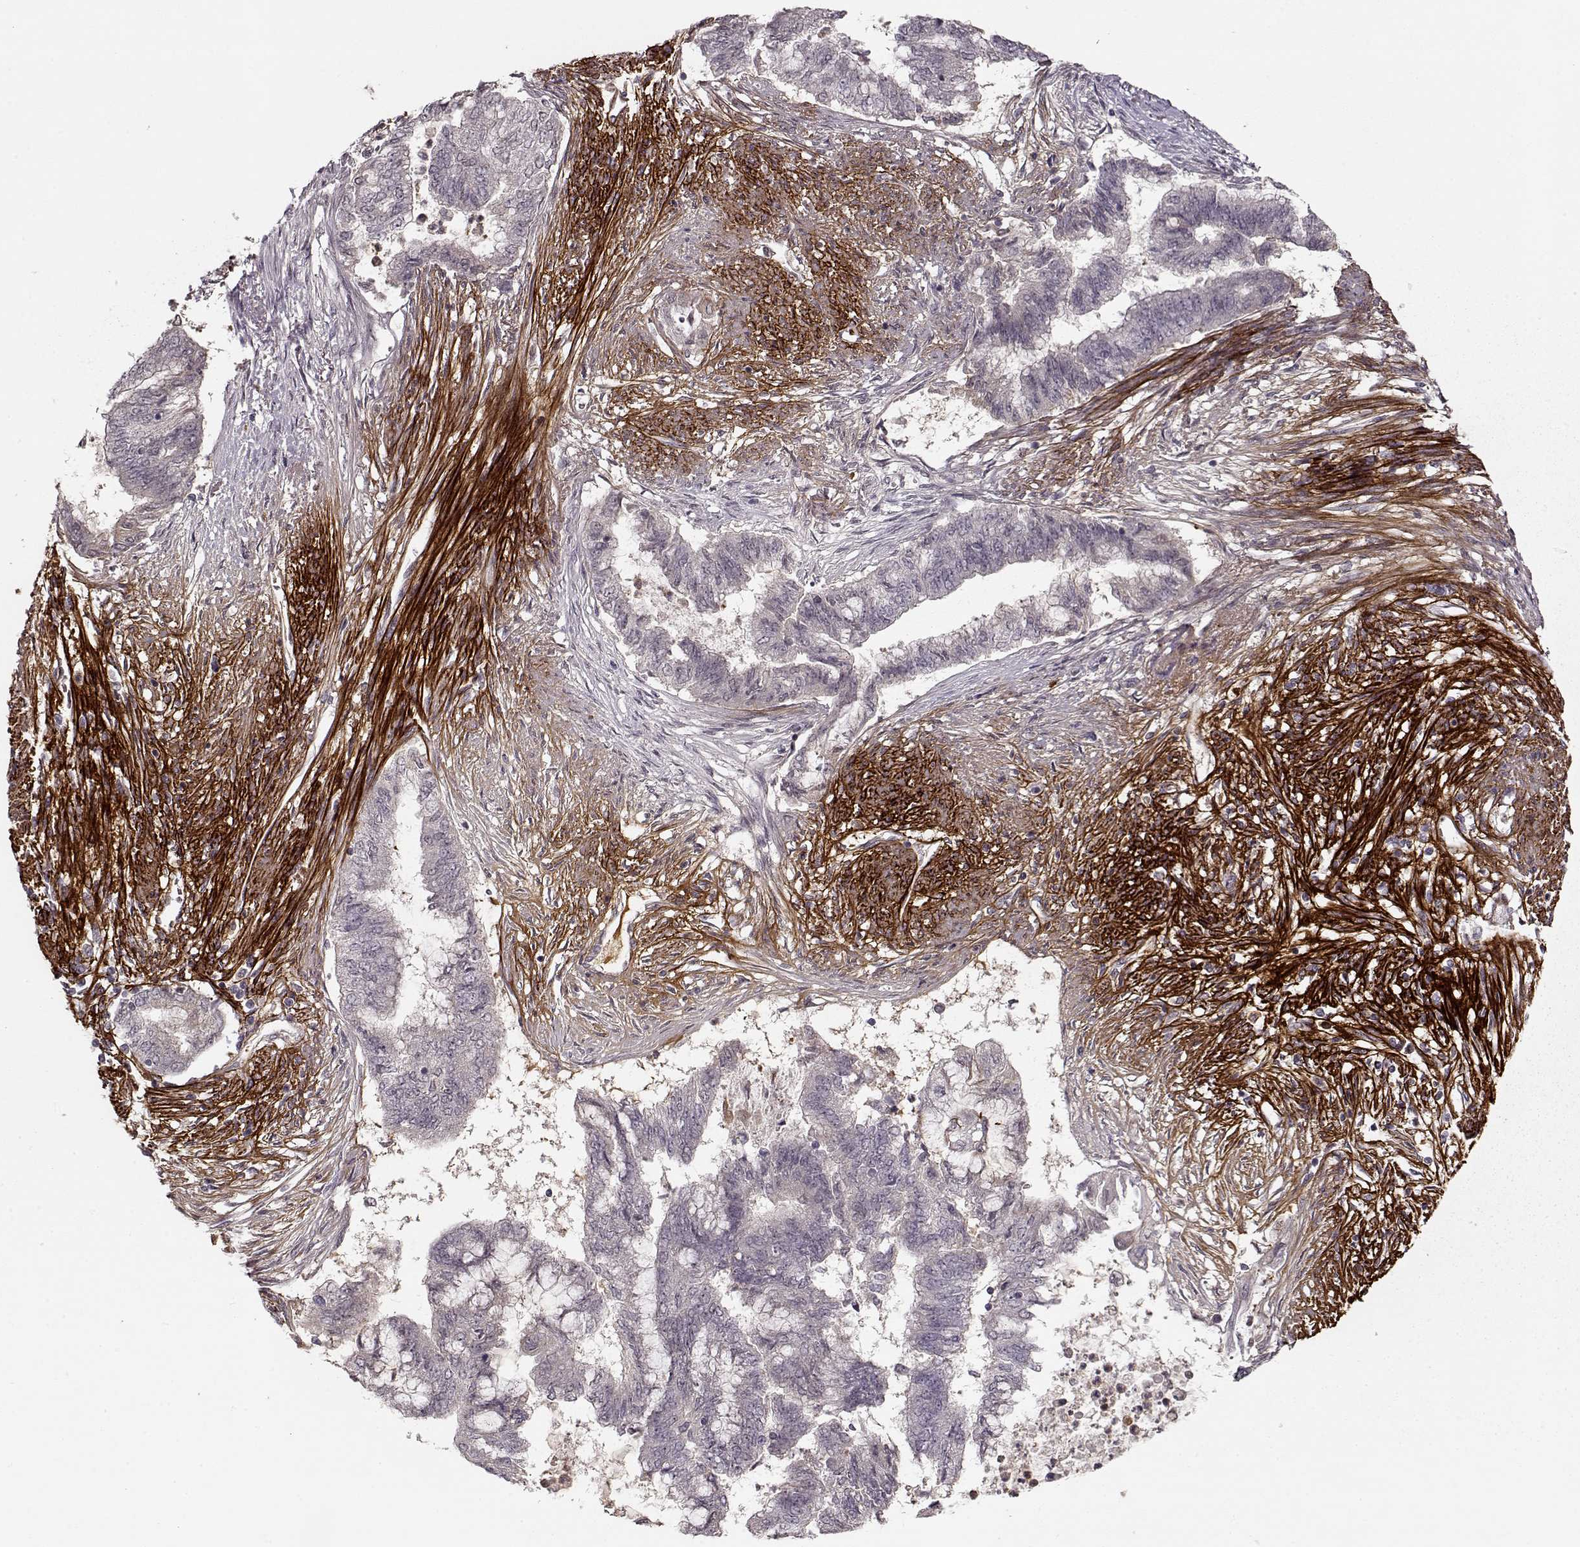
{"staining": {"intensity": "negative", "quantity": "none", "location": "none"}, "tissue": "endometrial cancer", "cell_type": "Tumor cells", "image_type": "cancer", "snomed": [{"axis": "morphology", "description": "Adenocarcinoma, NOS"}, {"axis": "topography", "description": "Endometrium"}], "caption": "A photomicrograph of endometrial adenocarcinoma stained for a protein demonstrates no brown staining in tumor cells. Brightfield microscopy of IHC stained with DAB (brown) and hematoxylin (blue), captured at high magnification.", "gene": "DENND4B", "patient": {"sex": "female", "age": 65}}